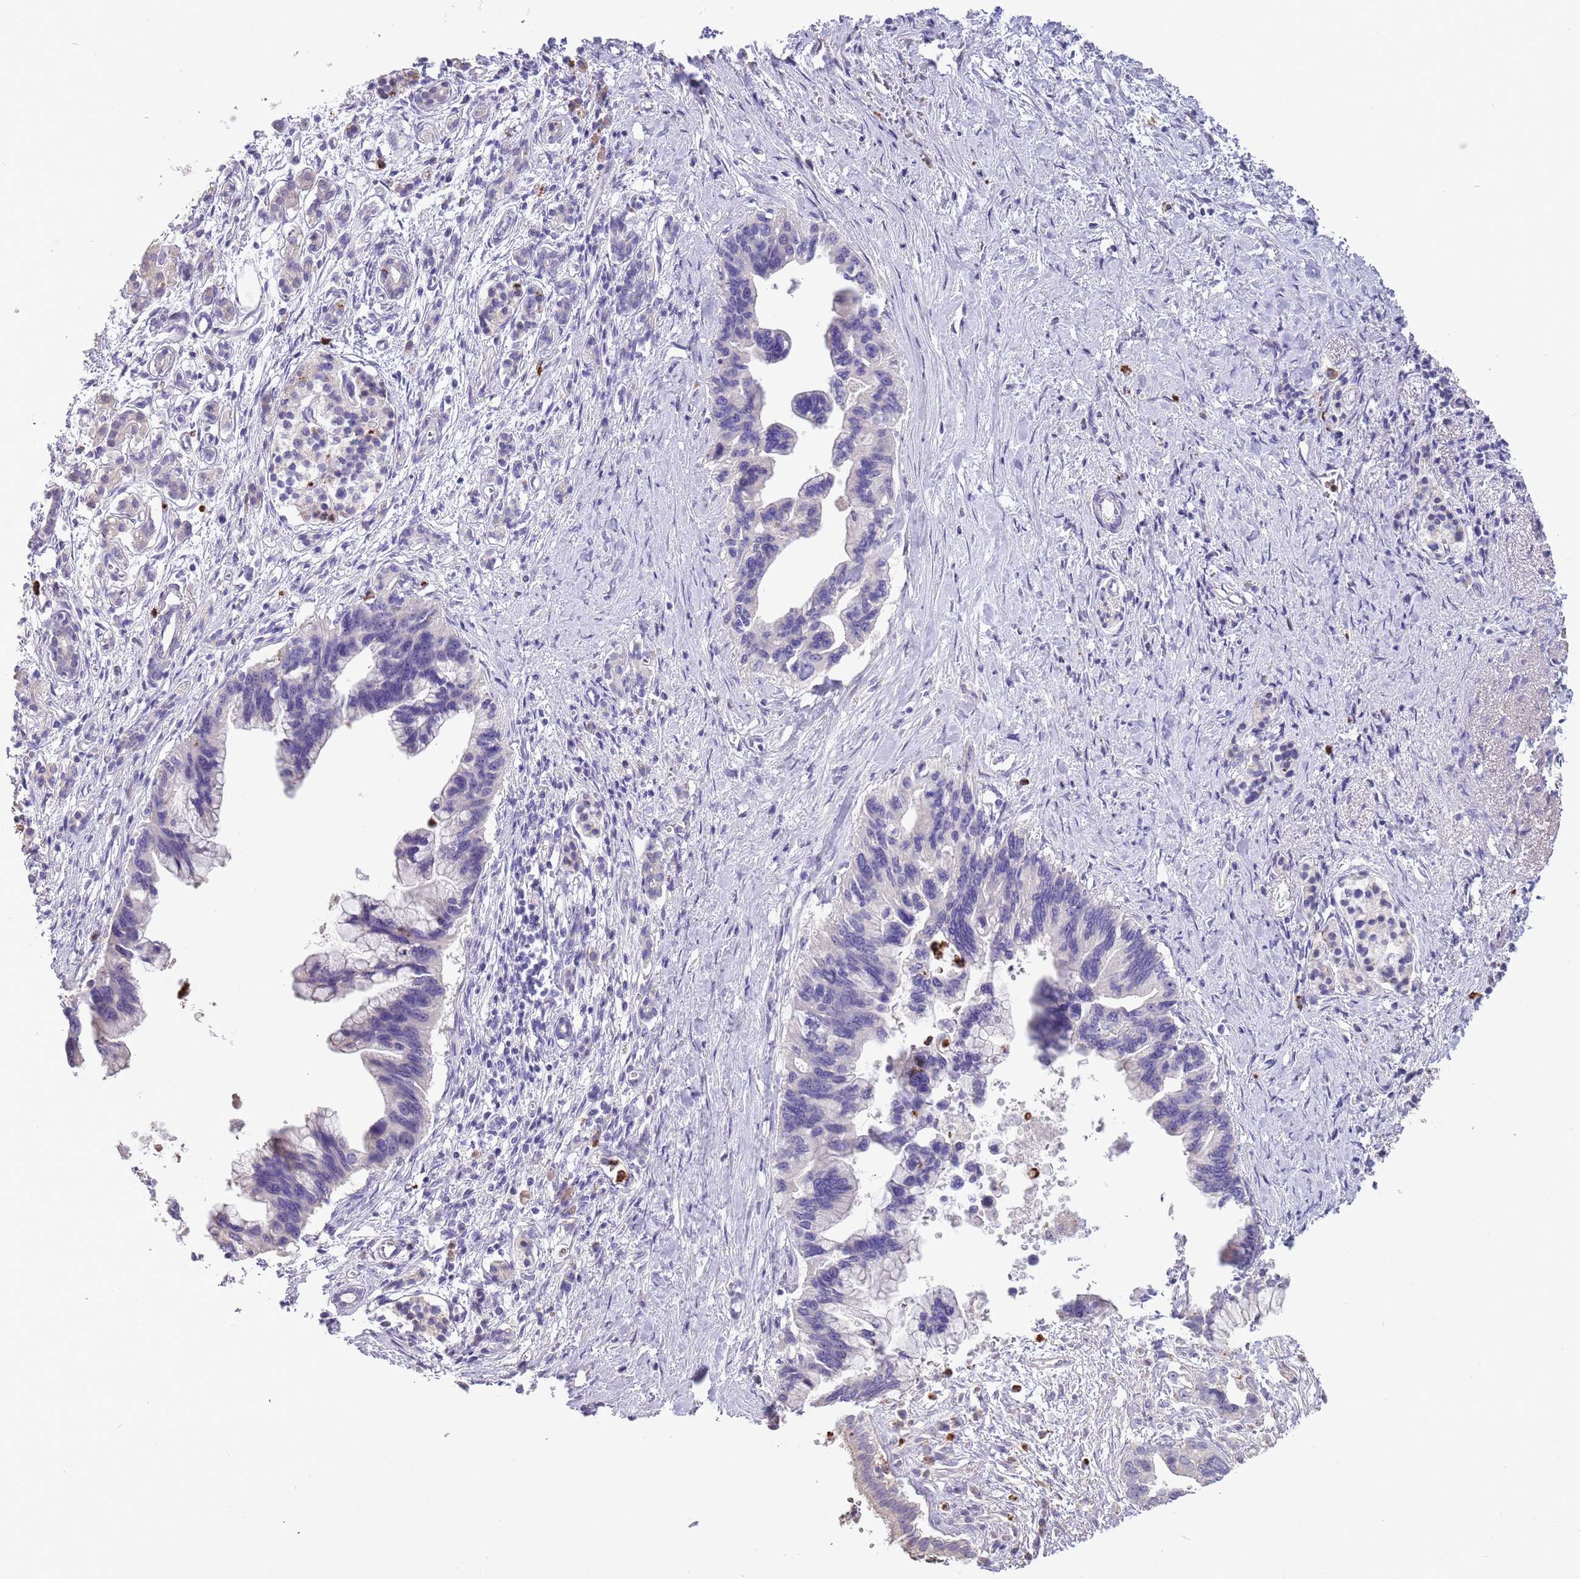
{"staining": {"intensity": "negative", "quantity": "none", "location": "none"}, "tissue": "pancreatic cancer", "cell_type": "Tumor cells", "image_type": "cancer", "snomed": [{"axis": "morphology", "description": "Adenocarcinoma, NOS"}, {"axis": "topography", "description": "Pancreas"}], "caption": "IHC photomicrograph of neoplastic tissue: human pancreatic cancer stained with DAB (3,3'-diaminobenzidine) demonstrates no significant protein positivity in tumor cells.", "gene": "P2RY13", "patient": {"sex": "female", "age": 83}}